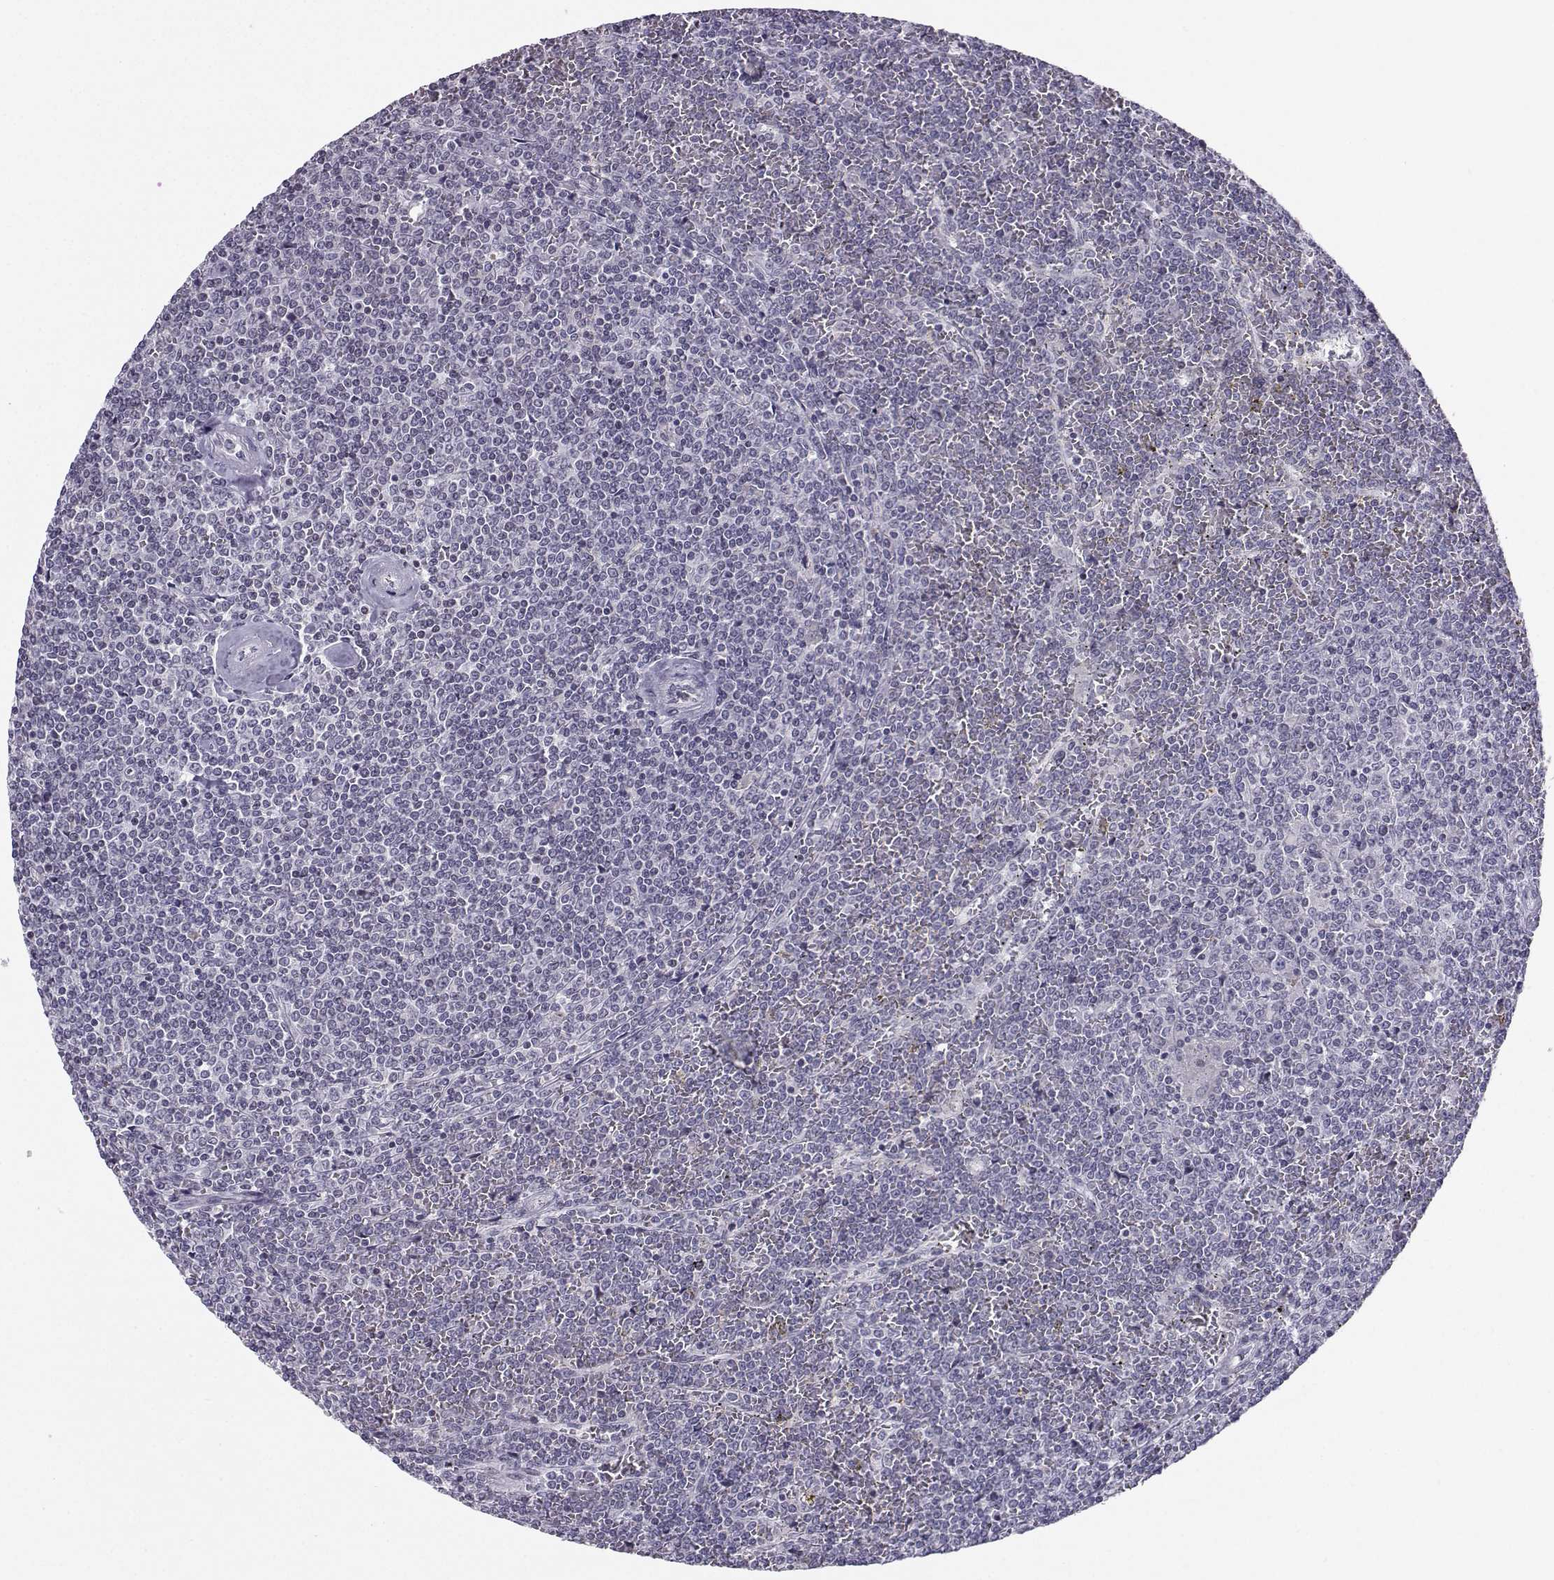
{"staining": {"intensity": "negative", "quantity": "none", "location": "none"}, "tissue": "lymphoma", "cell_type": "Tumor cells", "image_type": "cancer", "snomed": [{"axis": "morphology", "description": "Malignant lymphoma, non-Hodgkin's type, Low grade"}, {"axis": "topography", "description": "Spleen"}], "caption": "Malignant lymphoma, non-Hodgkin's type (low-grade) was stained to show a protein in brown. There is no significant staining in tumor cells.", "gene": "LHX1", "patient": {"sex": "female", "age": 19}}